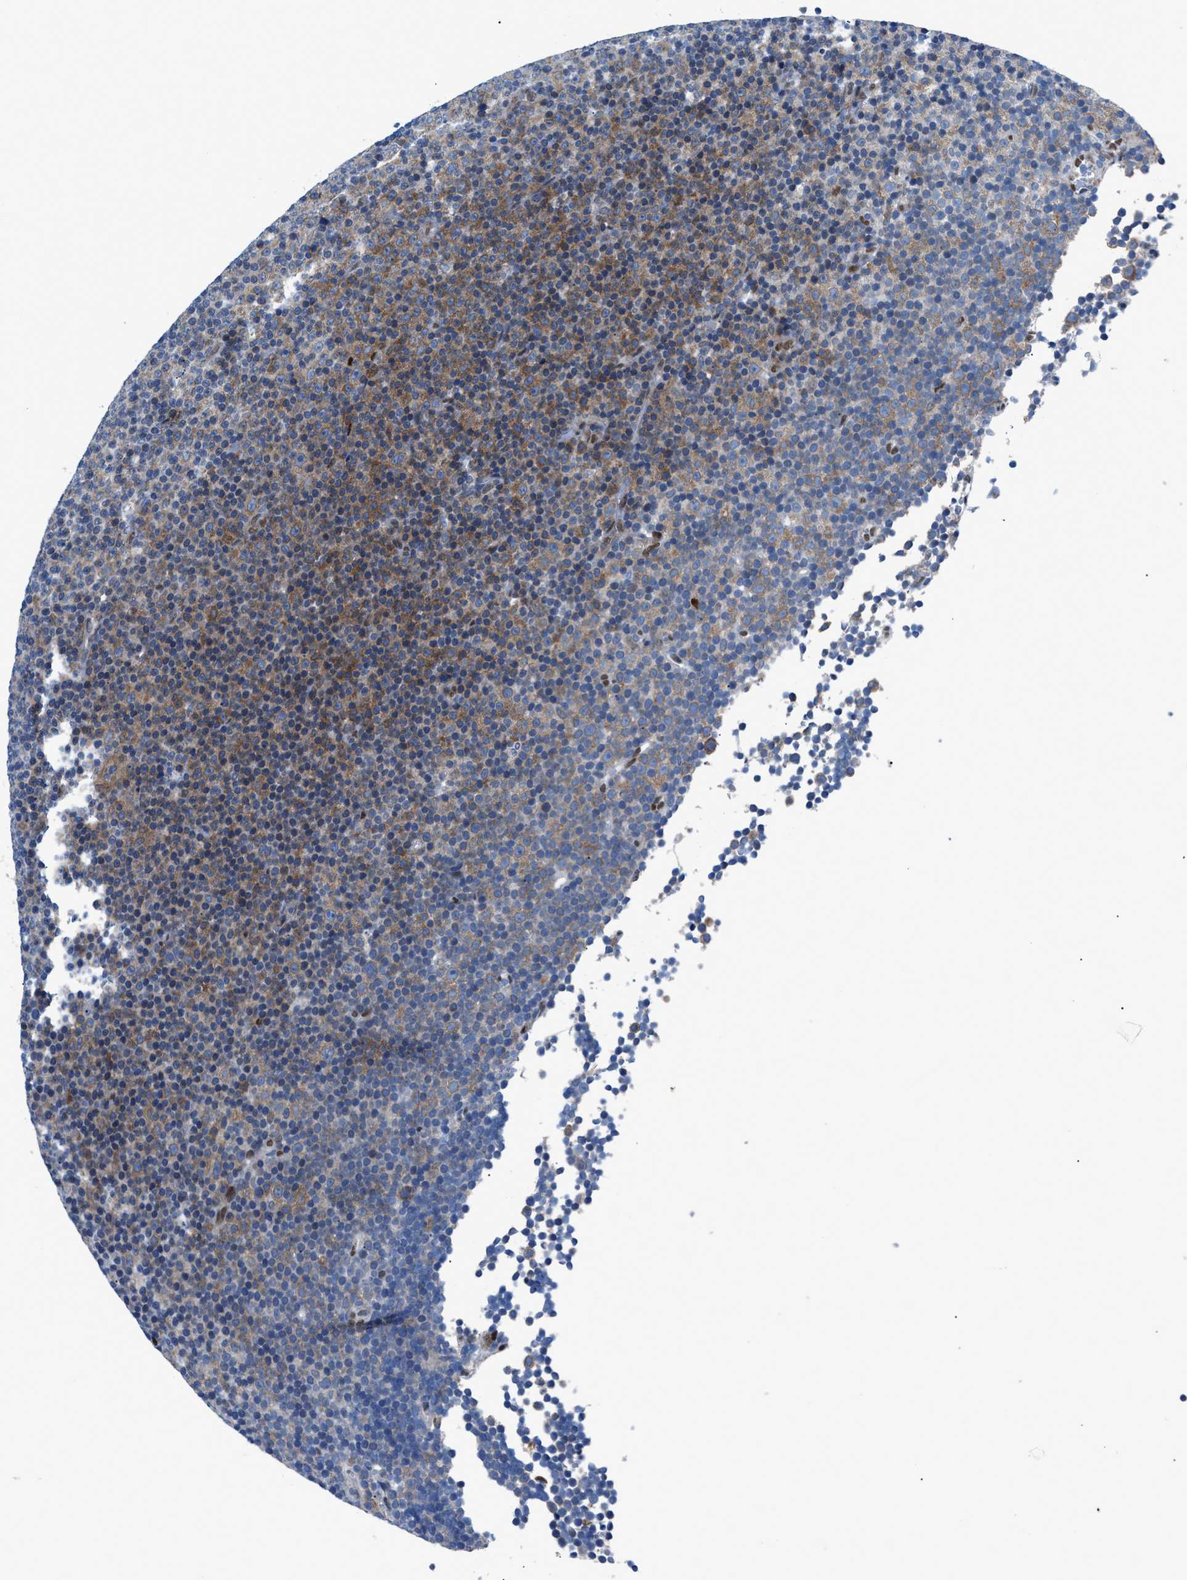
{"staining": {"intensity": "moderate", "quantity": ">75%", "location": "cytoplasmic/membranous"}, "tissue": "lymphoma", "cell_type": "Tumor cells", "image_type": "cancer", "snomed": [{"axis": "morphology", "description": "Malignant lymphoma, non-Hodgkin's type, Low grade"}, {"axis": "topography", "description": "Lymph node"}], "caption": "Tumor cells show medium levels of moderate cytoplasmic/membranous expression in approximately >75% of cells in human malignant lymphoma, non-Hodgkin's type (low-grade).", "gene": "LMO2", "patient": {"sex": "female", "age": 67}}